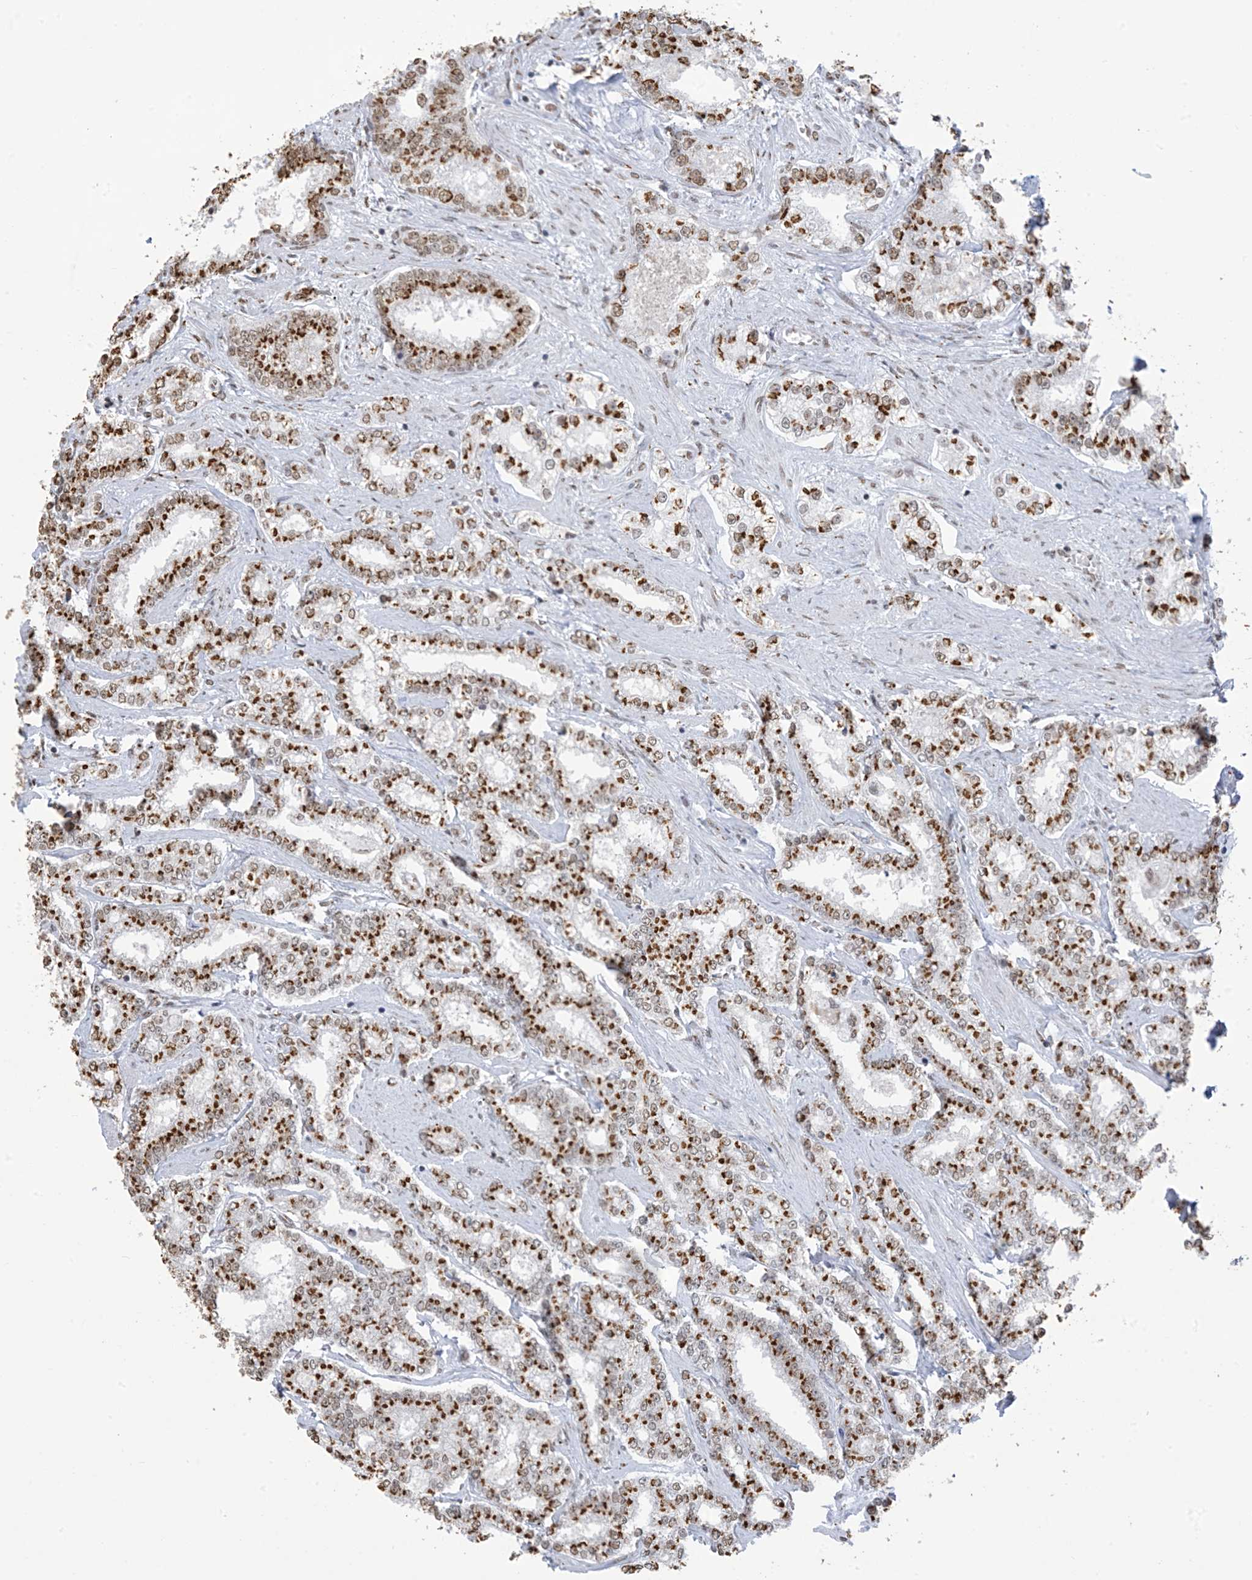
{"staining": {"intensity": "strong", "quantity": ">75%", "location": "cytoplasmic/membranous,nuclear"}, "tissue": "prostate cancer", "cell_type": "Tumor cells", "image_type": "cancer", "snomed": [{"axis": "morphology", "description": "Normal tissue, NOS"}, {"axis": "morphology", "description": "Adenocarcinoma, High grade"}, {"axis": "topography", "description": "Prostate"}], "caption": "Immunohistochemical staining of prostate cancer (high-grade adenocarcinoma) displays strong cytoplasmic/membranous and nuclear protein positivity in approximately >75% of tumor cells.", "gene": "GPR107", "patient": {"sex": "male", "age": 83}}